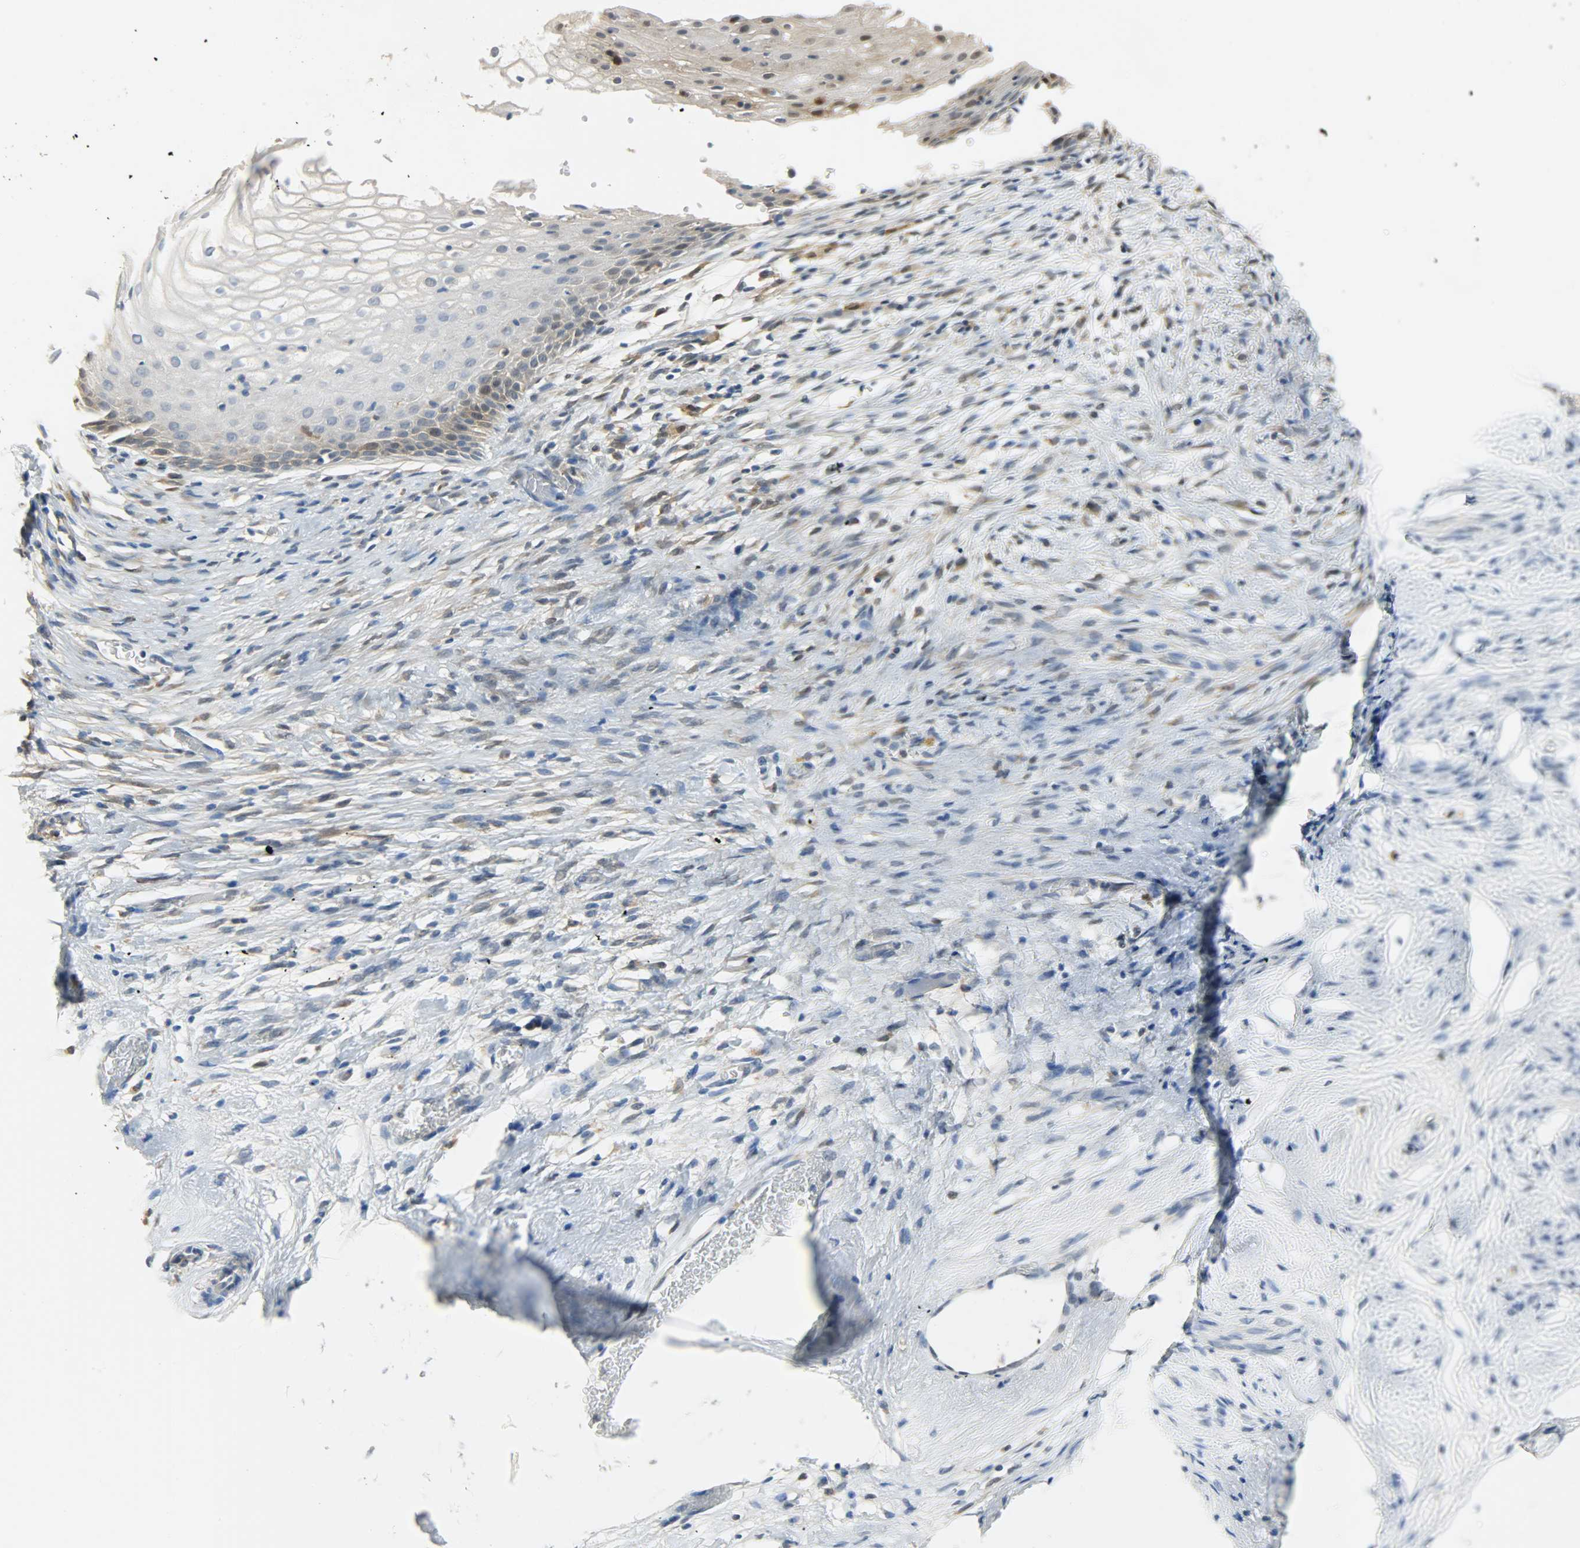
{"staining": {"intensity": "moderate", "quantity": "<25%", "location": "cytoplasmic/membranous,nuclear"}, "tissue": "cervical cancer", "cell_type": "Tumor cells", "image_type": "cancer", "snomed": [{"axis": "morphology", "description": "Normal tissue, NOS"}, {"axis": "morphology", "description": "Squamous cell carcinoma, NOS"}, {"axis": "topography", "description": "Cervix"}], "caption": "Moderate cytoplasmic/membranous and nuclear expression for a protein is identified in about <25% of tumor cells of cervical cancer (squamous cell carcinoma) using IHC.", "gene": "EIF4EBP1", "patient": {"sex": "female", "age": 67}}